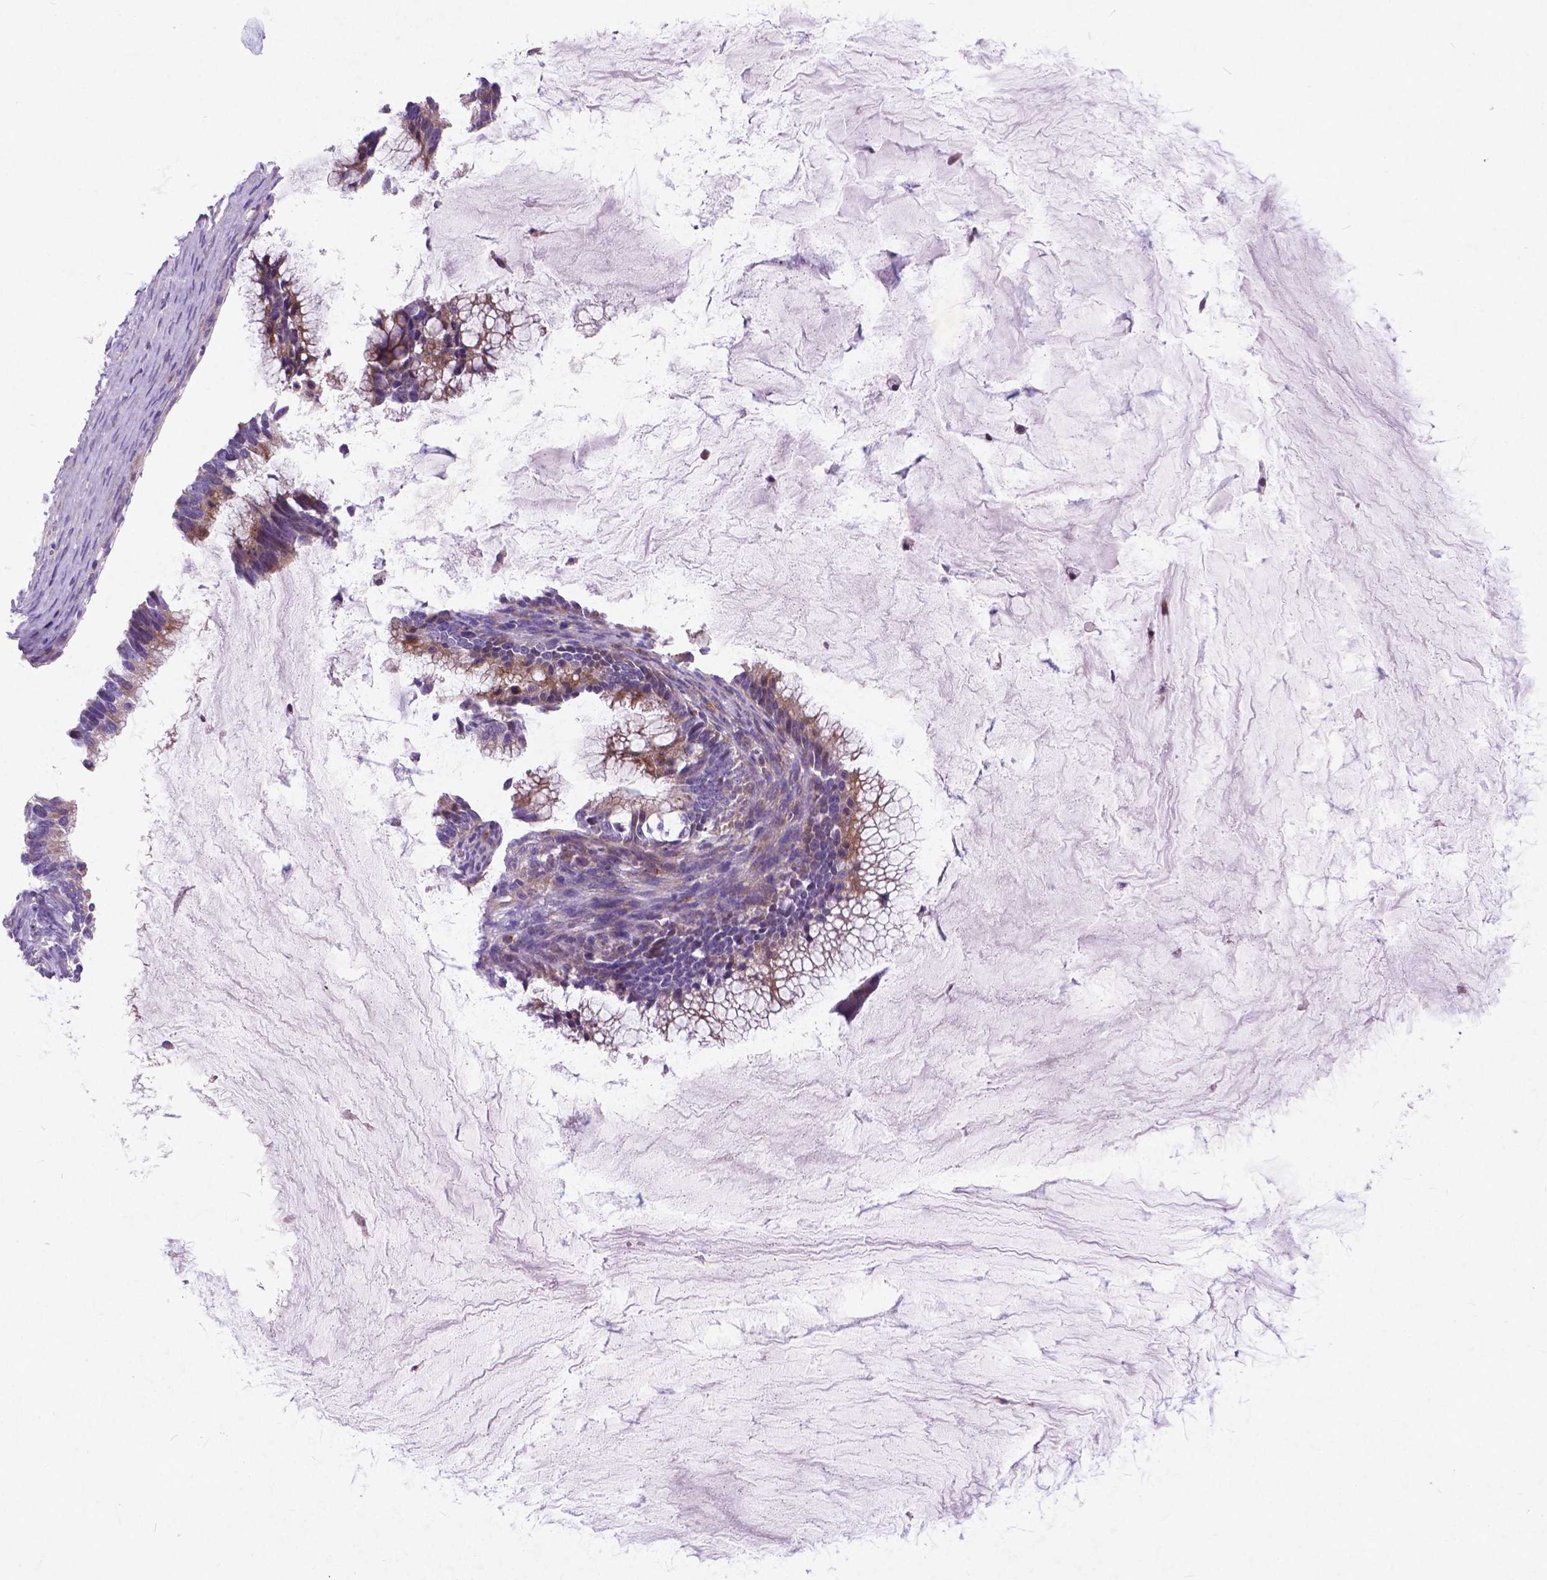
{"staining": {"intensity": "moderate", "quantity": ">75%", "location": "cytoplasmic/membranous"}, "tissue": "ovarian cancer", "cell_type": "Tumor cells", "image_type": "cancer", "snomed": [{"axis": "morphology", "description": "Cystadenocarcinoma, mucinous, NOS"}, {"axis": "topography", "description": "Ovary"}], "caption": "Ovarian cancer (mucinous cystadenocarcinoma) stained with IHC reveals moderate cytoplasmic/membranous expression in approximately >75% of tumor cells.", "gene": "ATG4D", "patient": {"sex": "female", "age": 38}}